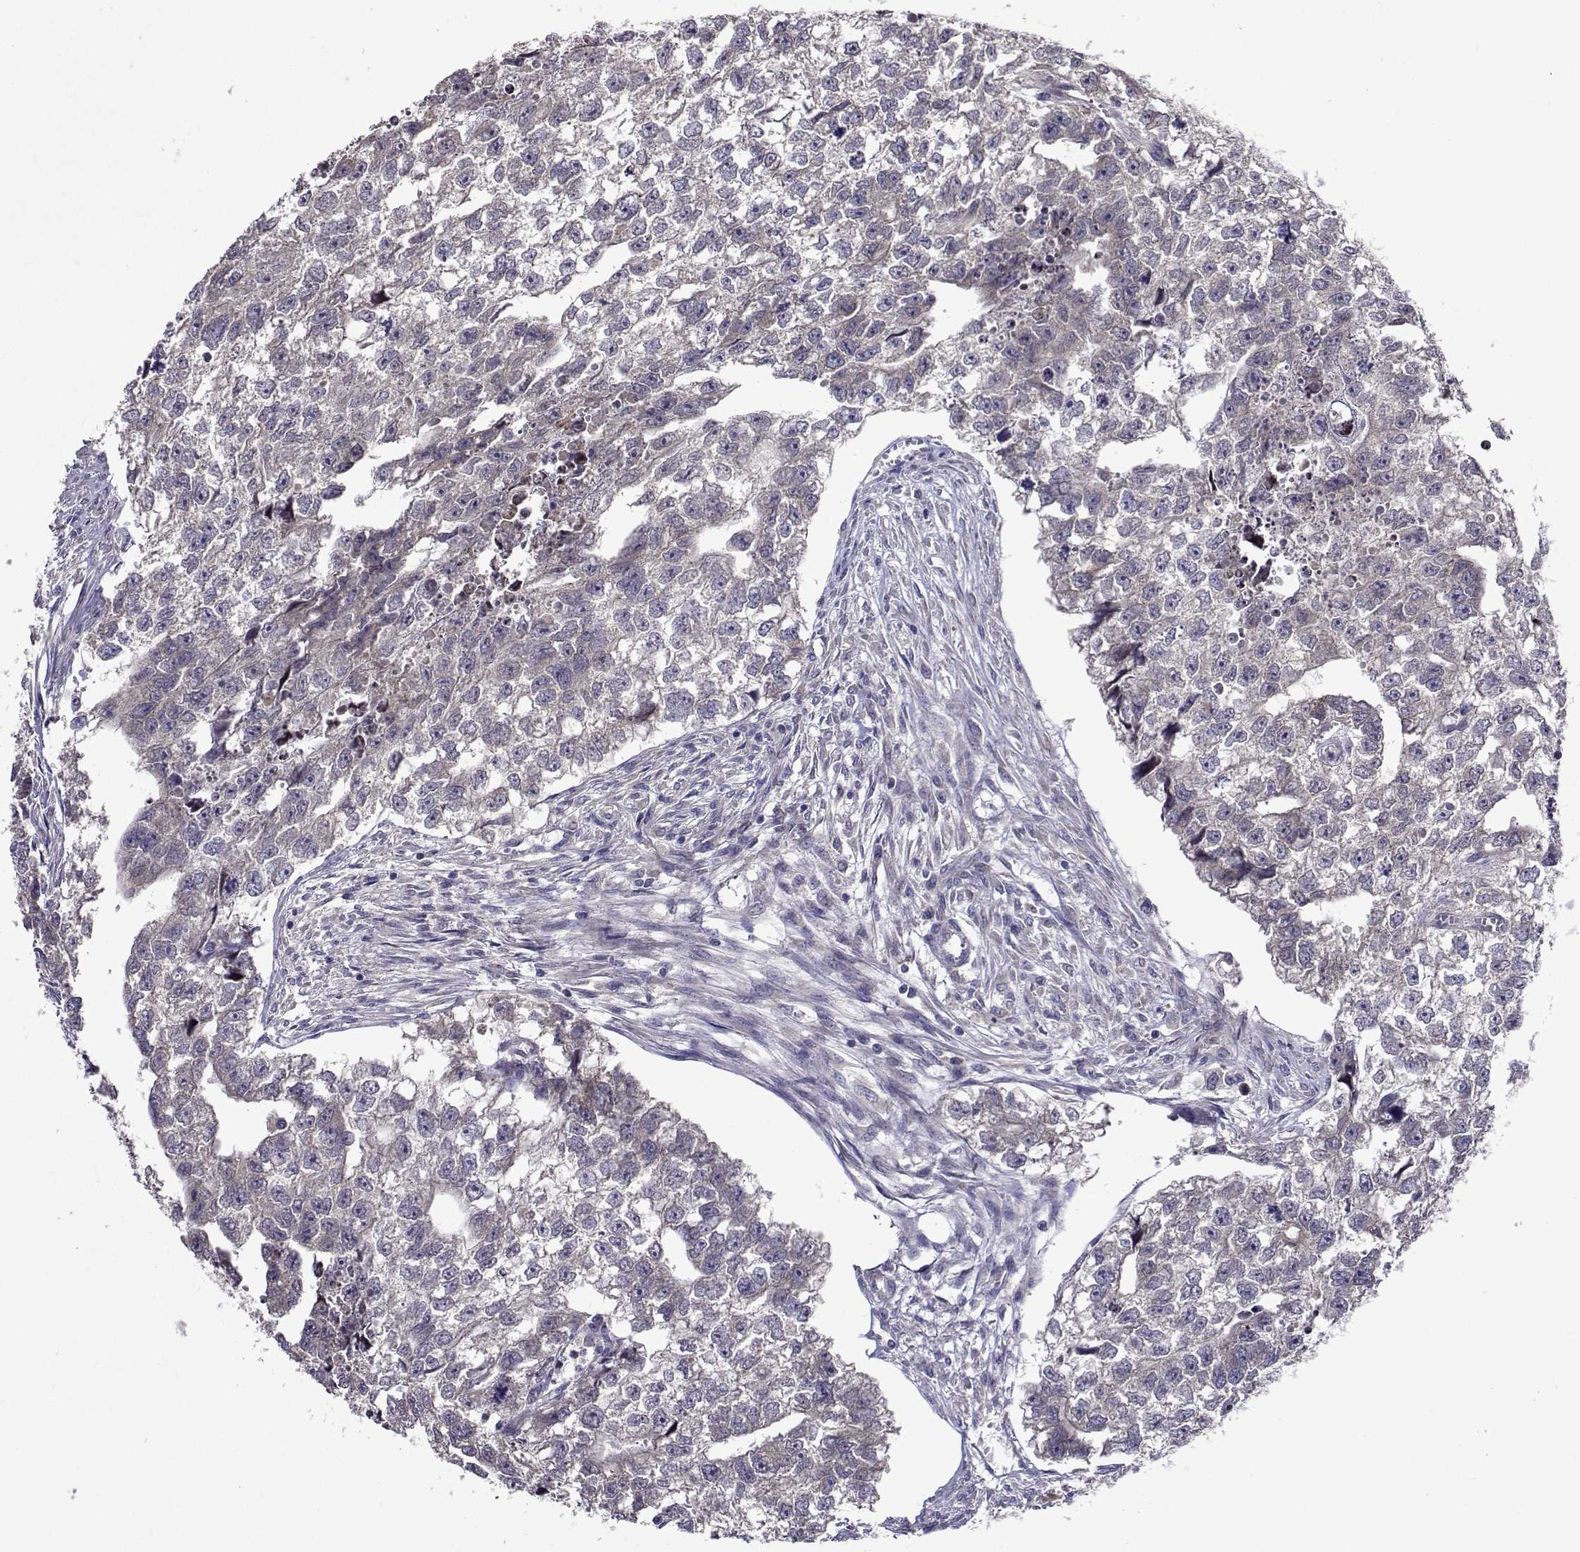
{"staining": {"intensity": "negative", "quantity": "none", "location": "none"}, "tissue": "testis cancer", "cell_type": "Tumor cells", "image_type": "cancer", "snomed": [{"axis": "morphology", "description": "Carcinoma, Embryonal, NOS"}, {"axis": "morphology", "description": "Teratoma, malignant, NOS"}, {"axis": "topography", "description": "Testis"}], "caption": "Tumor cells show no significant protein positivity in testis cancer (embryonal carcinoma).", "gene": "TARBP2", "patient": {"sex": "male", "age": 44}}